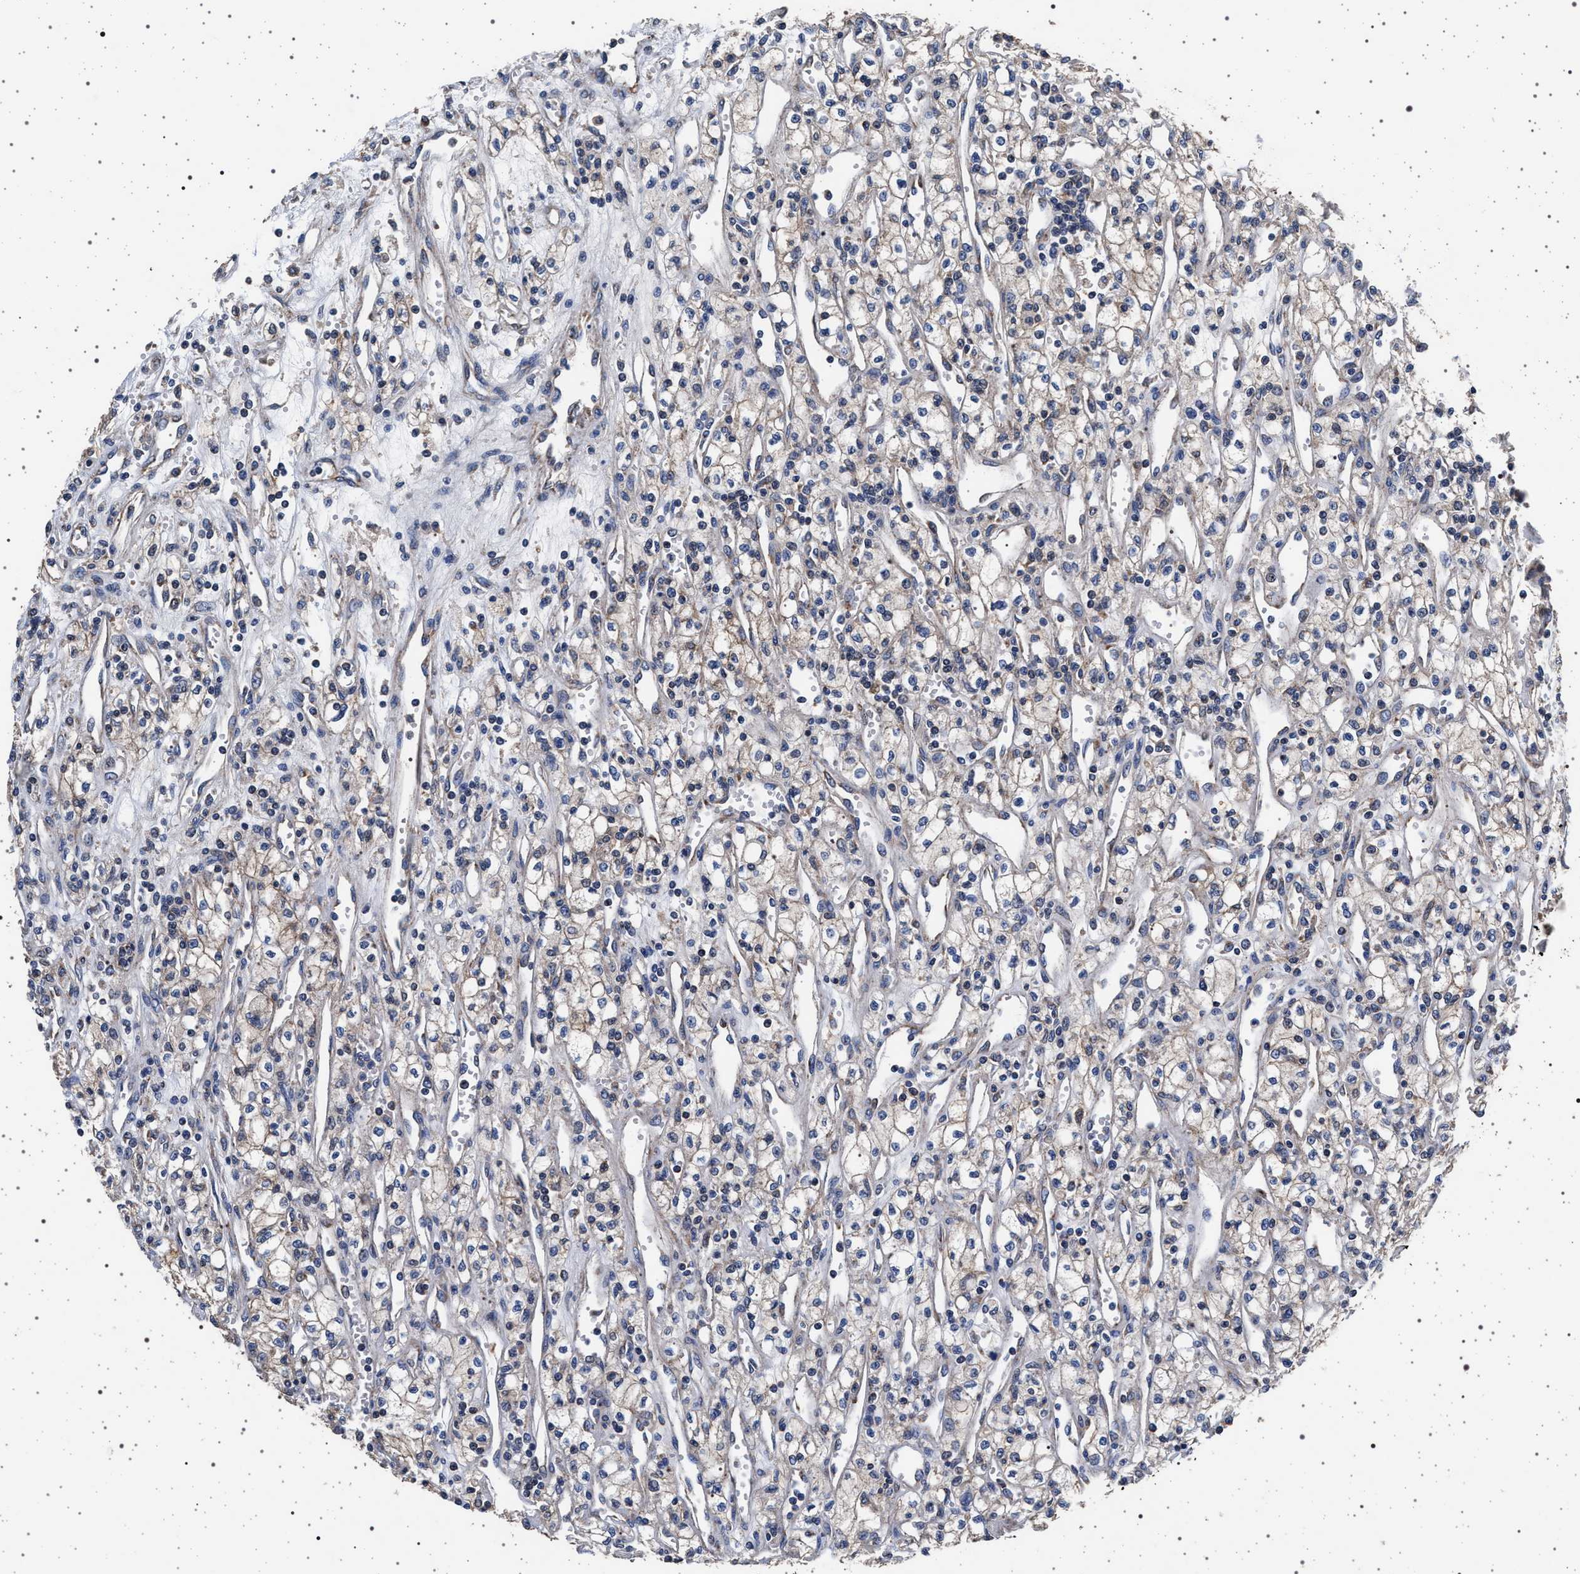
{"staining": {"intensity": "negative", "quantity": "none", "location": "none"}, "tissue": "renal cancer", "cell_type": "Tumor cells", "image_type": "cancer", "snomed": [{"axis": "morphology", "description": "Adenocarcinoma, NOS"}, {"axis": "topography", "description": "Kidney"}], "caption": "This is an immunohistochemistry histopathology image of human renal adenocarcinoma. There is no positivity in tumor cells.", "gene": "MAP3K2", "patient": {"sex": "male", "age": 59}}